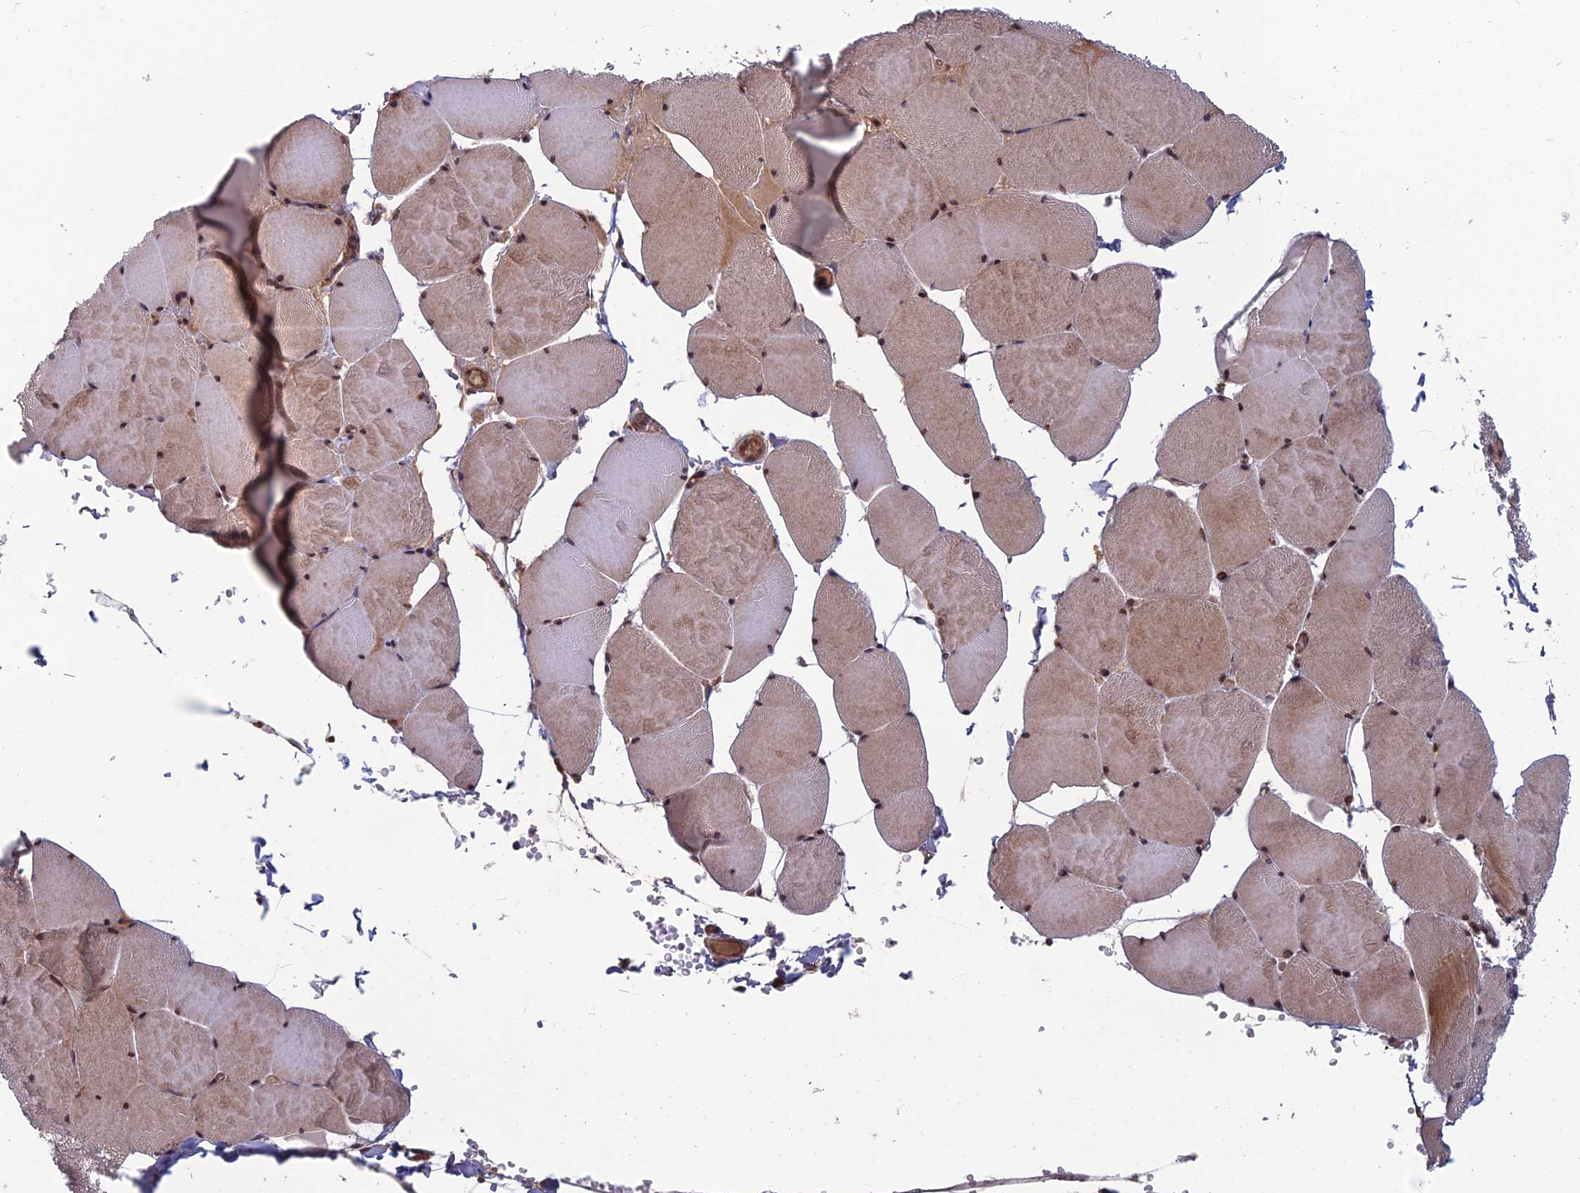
{"staining": {"intensity": "moderate", "quantity": ">75%", "location": "cytoplasmic/membranous,nuclear"}, "tissue": "skeletal muscle", "cell_type": "Myocytes", "image_type": "normal", "snomed": [{"axis": "morphology", "description": "Normal tissue, NOS"}, {"axis": "topography", "description": "Skeletal muscle"}, {"axis": "topography", "description": "Head-Neck"}], "caption": "Human skeletal muscle stained for a protein (brown) exhibits moderate cytoplasmic/membranous,nuclear positive positivity in about >75% of myocytes.", "gene": "CCDC183", "patient": {"sex": "male", "age": 66}}